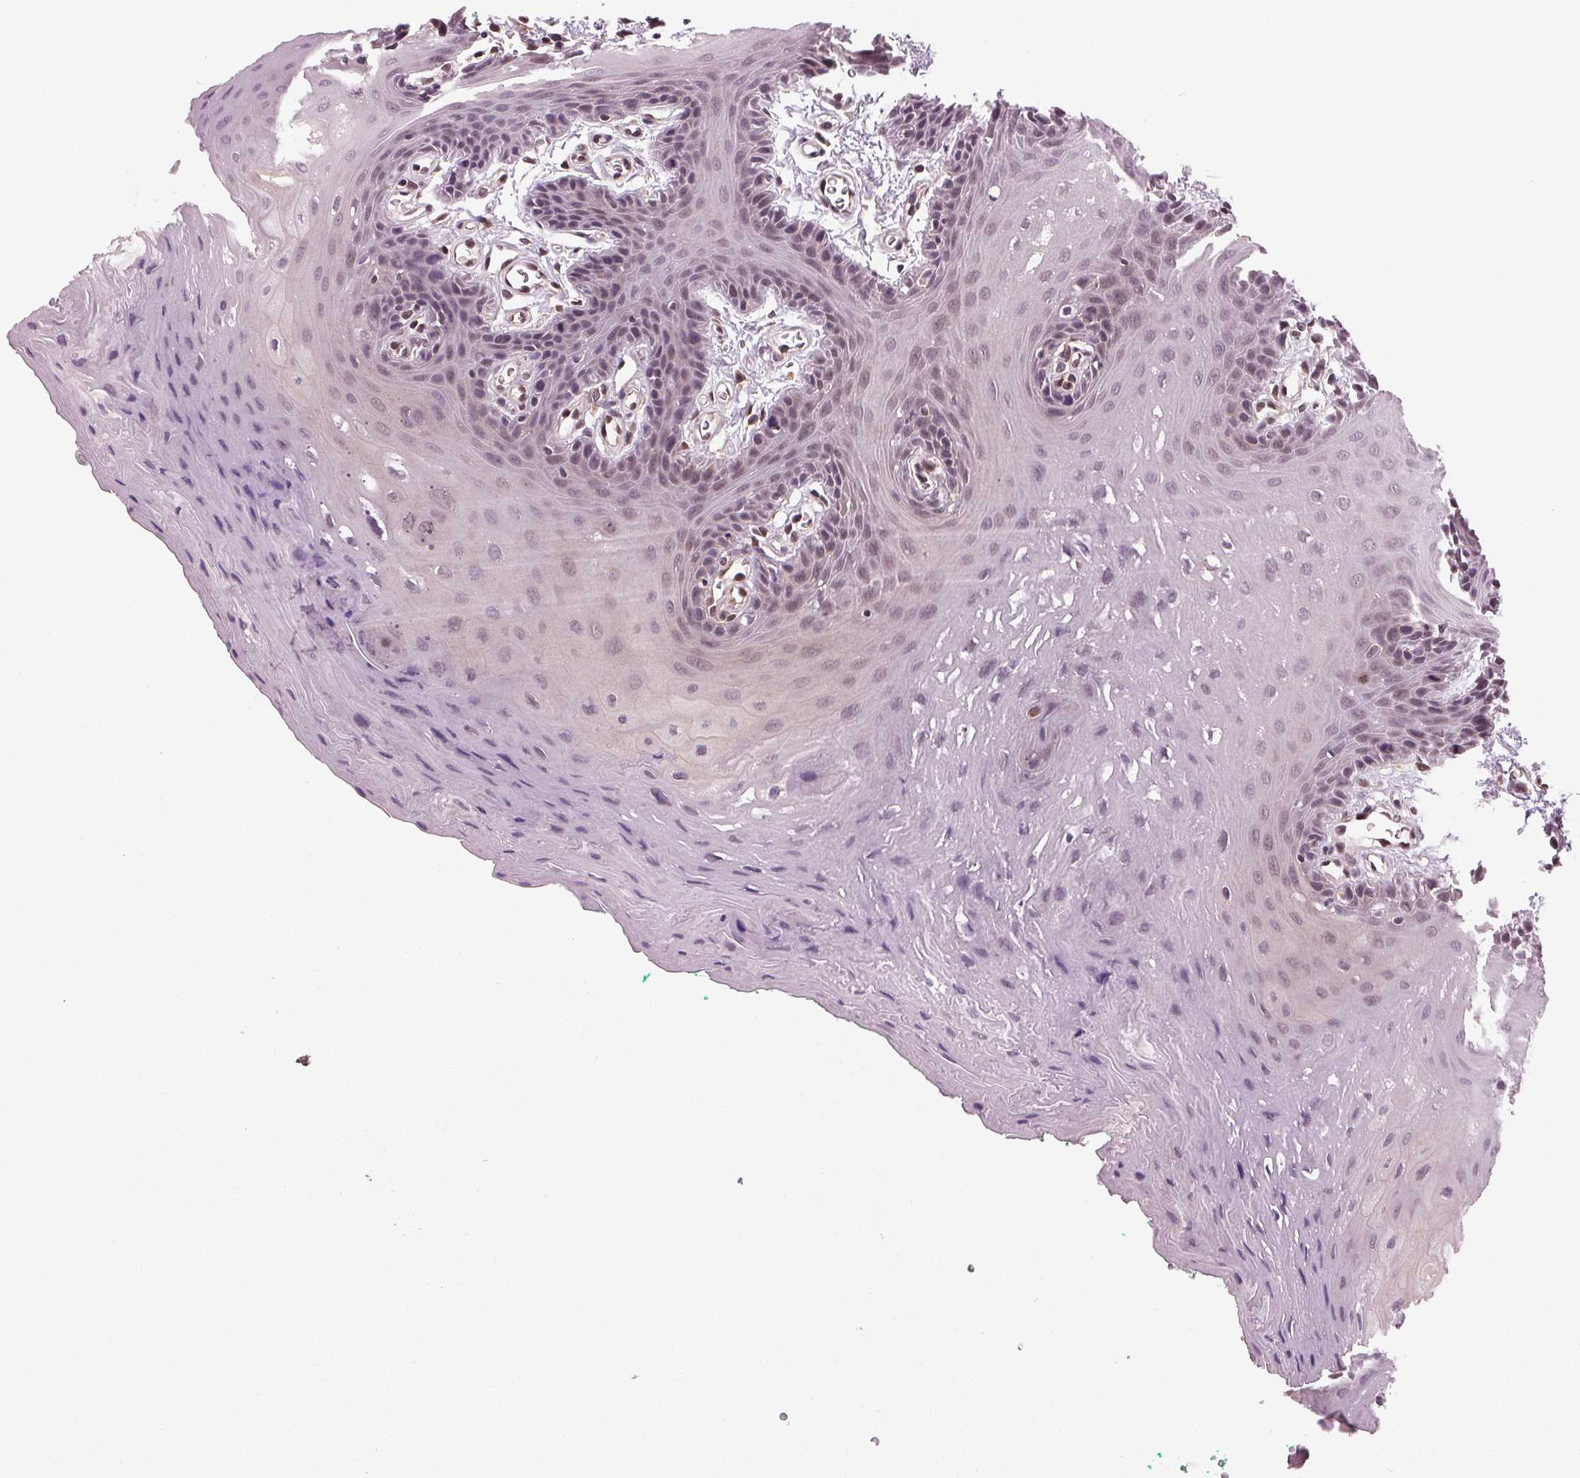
{"staining": {"intensity": "moderate", "quantity": "25%-75%", "location": "nuclear"}, "tissue": "oral mucosa", "cell_type": "Squamous epithelial cells", "image_type": "normal", "snomed": [{"axis": "morphology", "description": "Normal tissue, NOS"}, {"axis": "morphology", "description": "Squamous cell carcinoma, NOS"}, {"axis": "topography", "description": "Oral tissue"}, {"axis": "topography", "description": "Head-Neck"}], "caption": "Immunohistochemistry (IHC) of unremarkable oral mucosa exhibits medium levels of moderate nuclear expression in about 25%-75% of squamous epithelial cells.", "gene": "STAT3", "patient": {"sex": "female", "age": 50}}